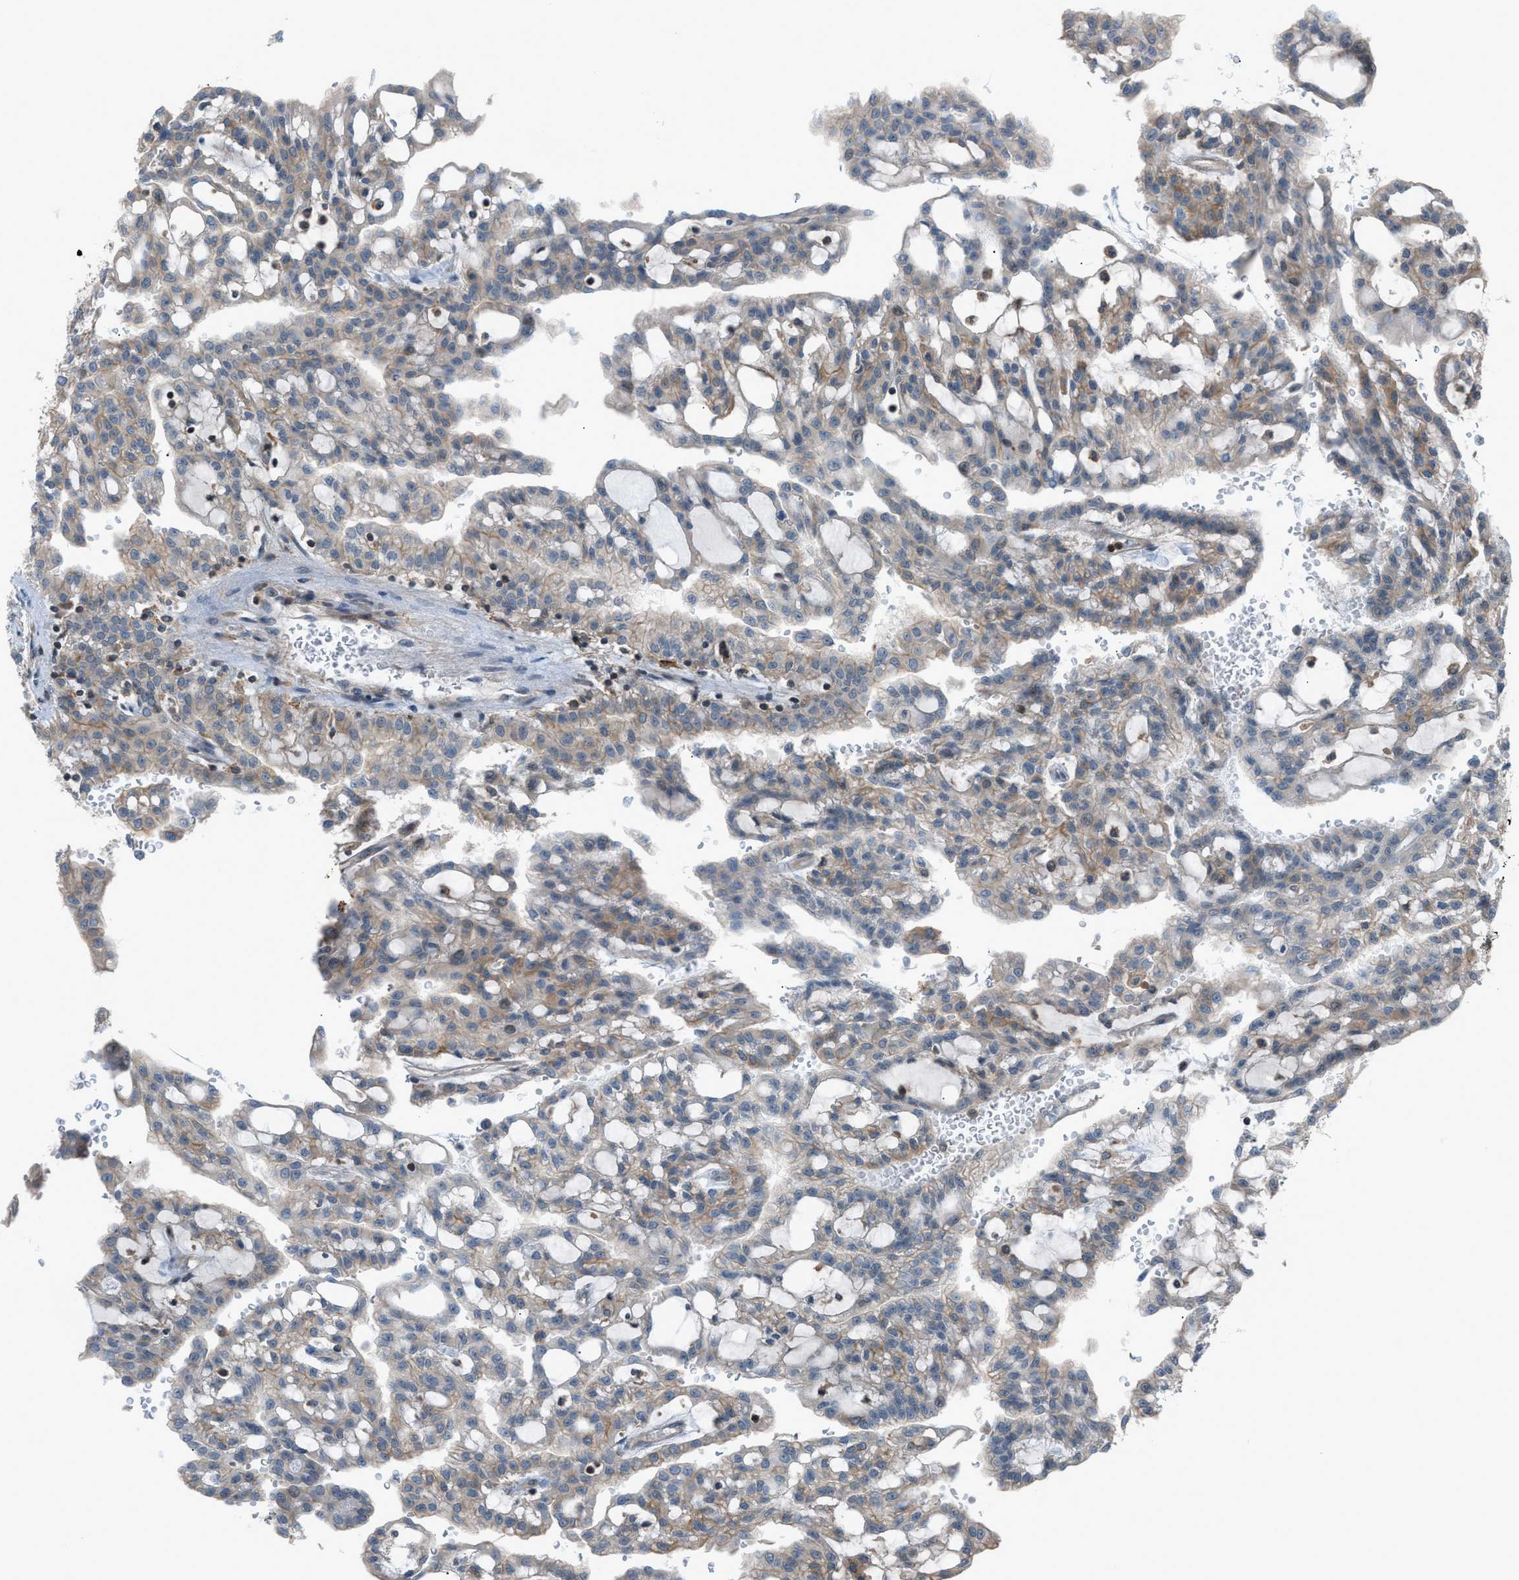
{"staining": {"intensity": "moderate", "quantity": "<25%", "location": "cytoplasmic/membranous"}, "tissue": "renal cancer", "cell_type": "Tumor cells", "image_type": "cancer", "snomed": [{"axis": "morphology", "description": "Adenocarcinoma, NOS"}, {"axis": "topography", "description": "Kidney"}], "caption": "Immunohistochemical staining of human renal cancer (adenocarcinoma) displays moderate cytoplasmic/membranous protein staining in about <25% of tumor cells.", "gene": "DYRK1A", "patient": {"sex": "male", "age": 63}}